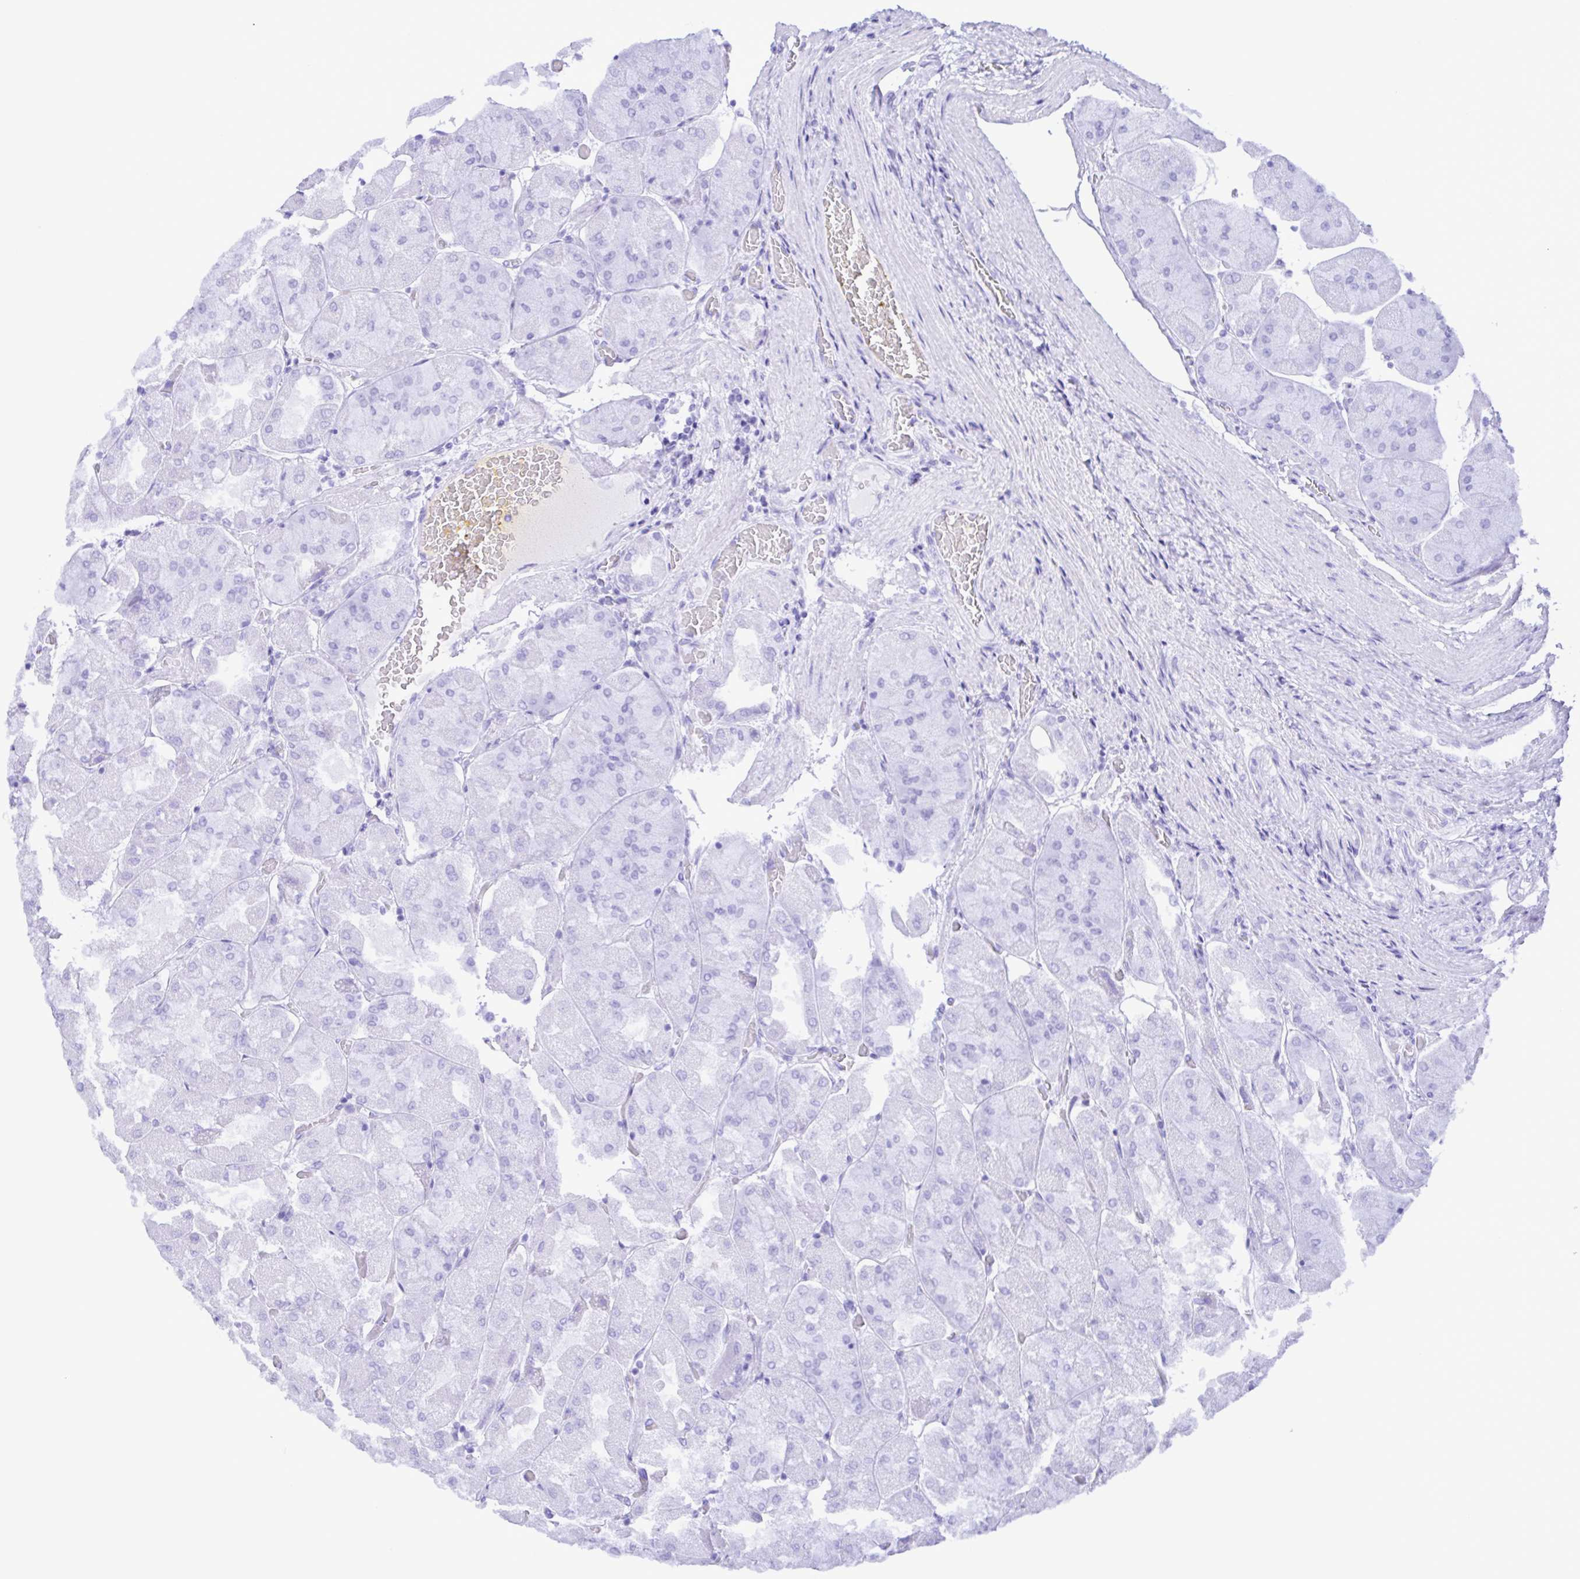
{"staining": {"intensity": "negative", "quantity": "none", "location": "none"}, "tissue": "stomach", "cell_type": "Glandular cells", "image_type": "normal", "snomed": [{"axis": "morphology", "description": "Normal tissue, NOS"}, {"axis": "topography", "description": "Stomach"}], "caption": "The IHC histopathology image has no significant staining in glandular cells of stomach. Nuclei are stained in blue.", "gene": "IL1RN", "patient": {"sex": "female", "age": 61}}